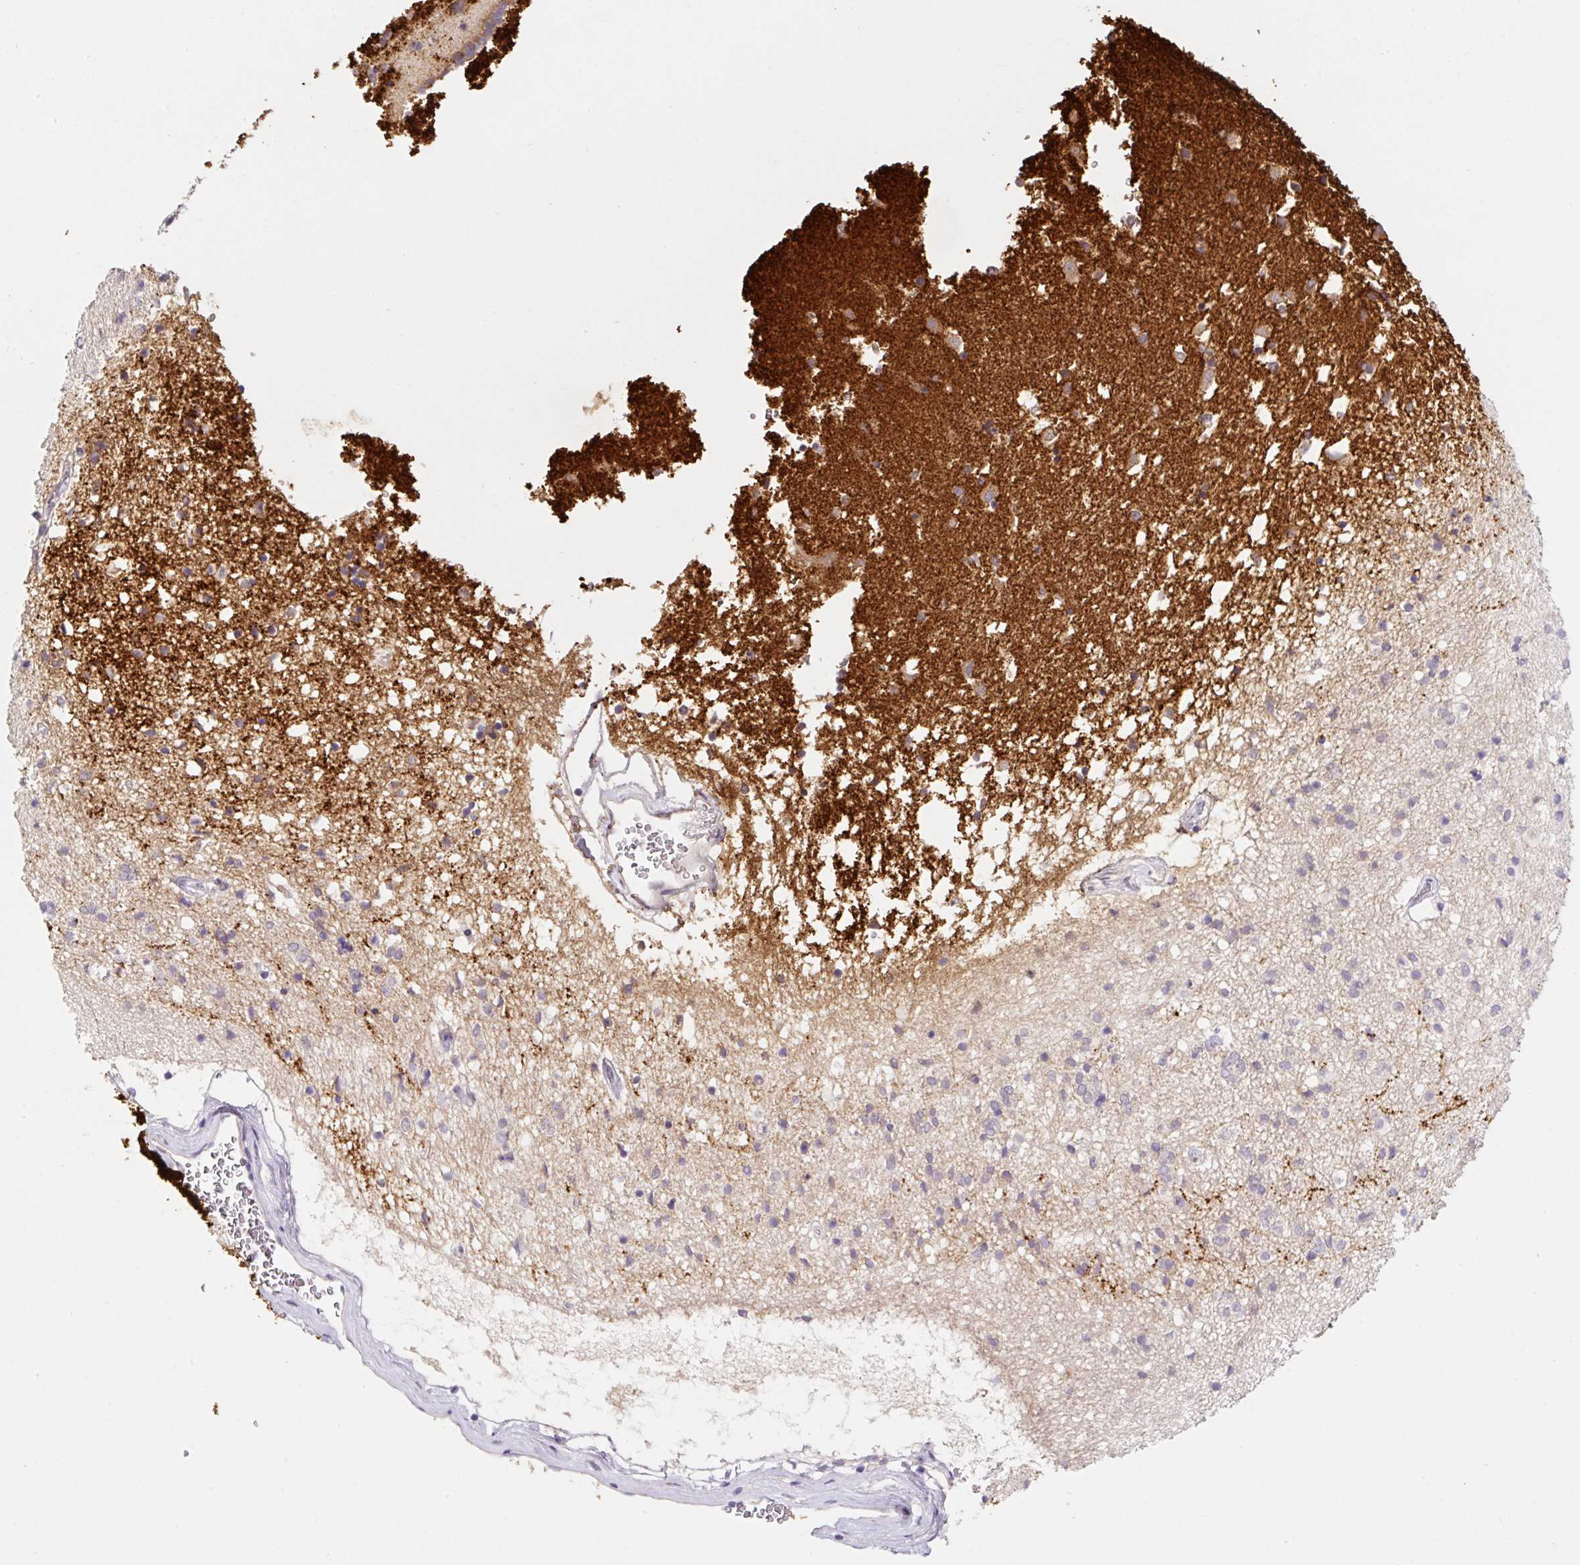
{"staining": {"intensity": "negative", "quantity": "none", "location": "none"}, "tissue": "caudate", "cell_type": "Glial cells", "image_type": "normal", "snomed": [{"axis": "morphology", "description": "Normal tissue, NOS"}, {"axis": "topography", "description": "Lateral ventricle wall"}], "caption": "Immunohistochemistry (IHC) photomicrograph of unremarkable caudate: caudate stained with DAB demonstrates no significant protein expression in glial cells. (Stains: DAB immunohistochemistry with hematoxylin counter stain, Microscopy: brightfield microscopy at high magnification).", "gene": "SYP", "patient": {"sex": "male", "age": 58}}